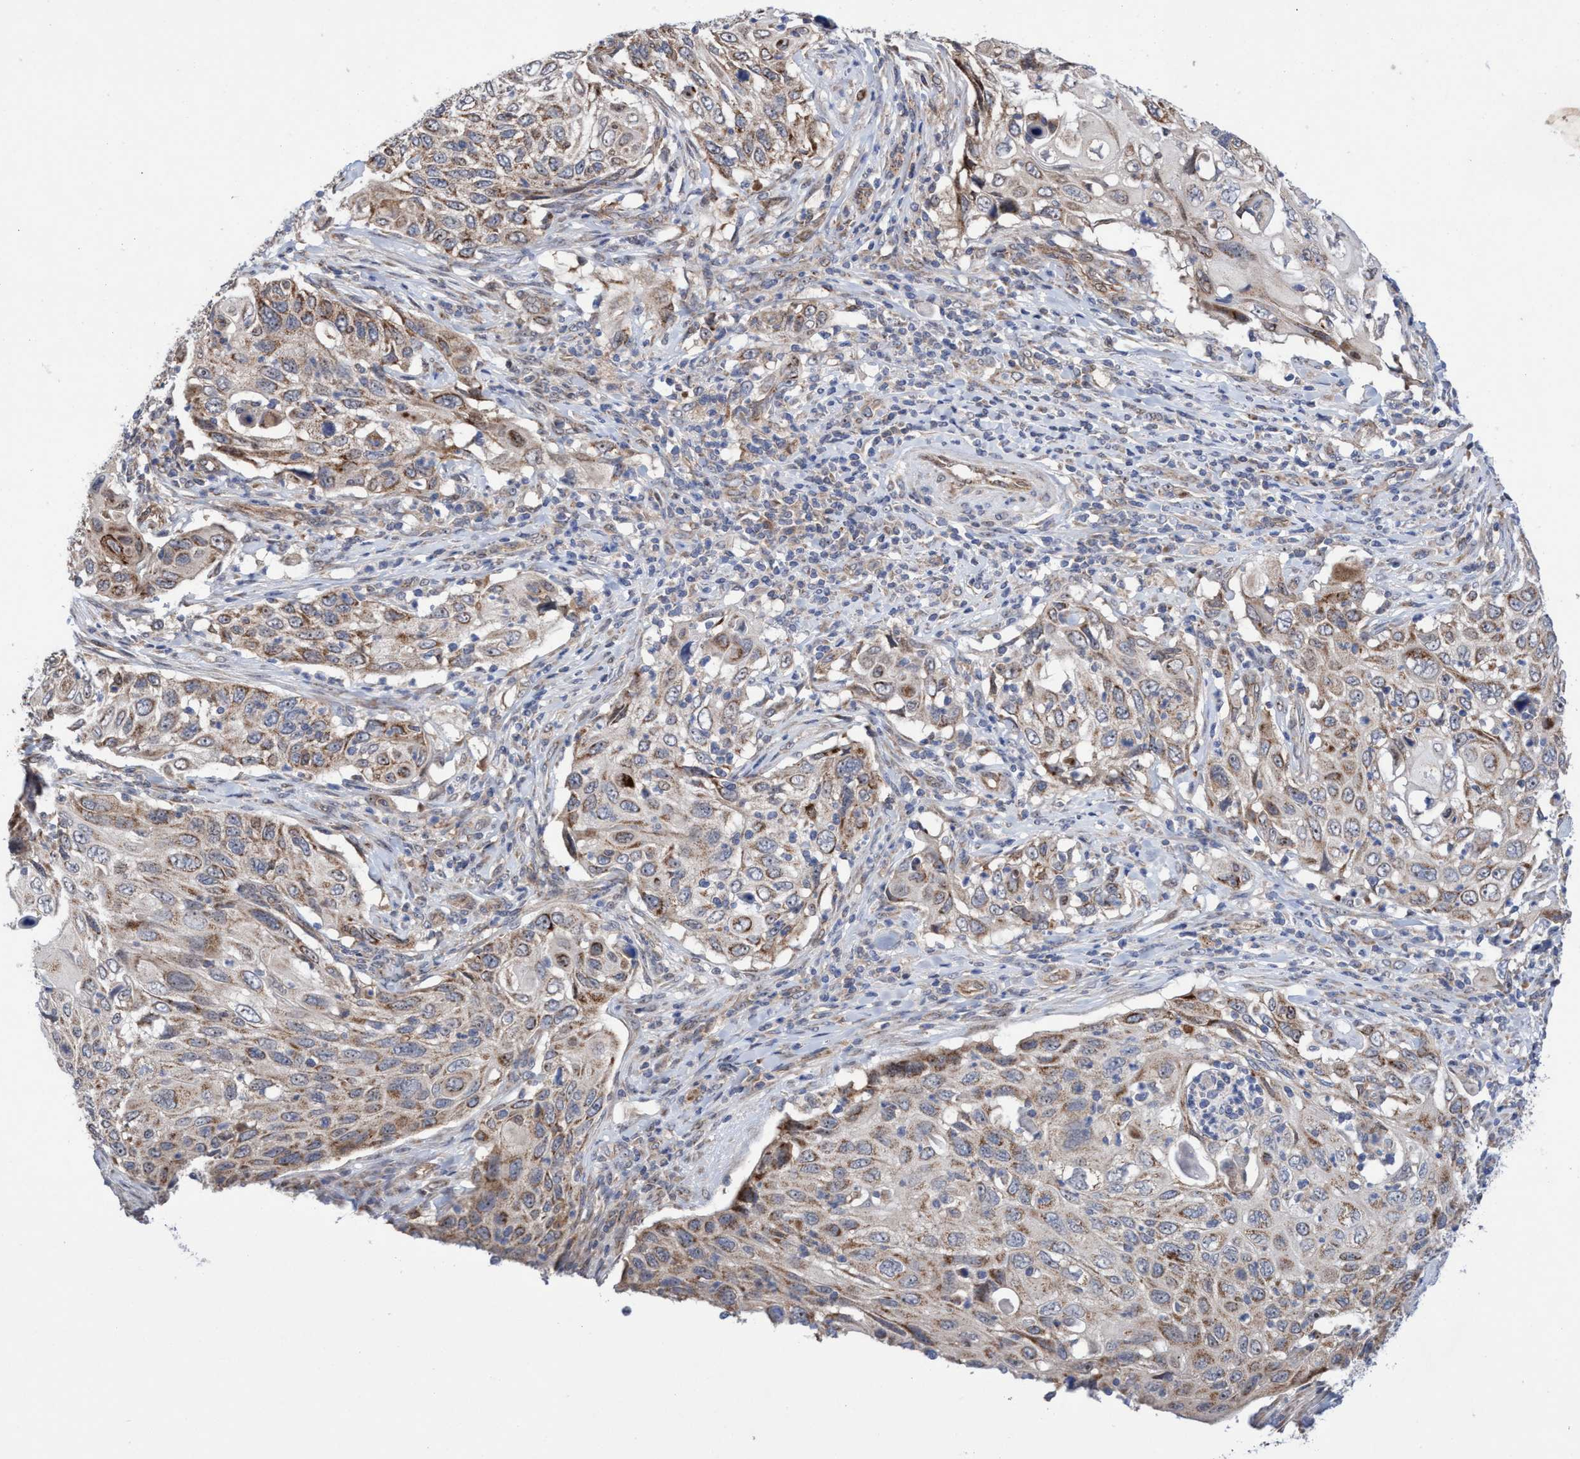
{"staining": {"intensity": "moderate", "quantity": ">75%", "location": "cytoplasmic/membranous"}, "tissue": "cervical cancer", "cell_type": "Tumor cells", "image_type": "cancer", "snomed": [{"axis": "morphology", "description": "Squamous cell carcinoma, NOS"}, {"axis": "topography", "description": "Cervix"}], "caption": "Immunohistochemistry of cervical cancer demonstrates medium levels of moderate cytoplasmic/membranous positivity in approximately >75% of tumor cells.", "gene": "P2RY14", "patient": {"sex": "female", "age": 70}}